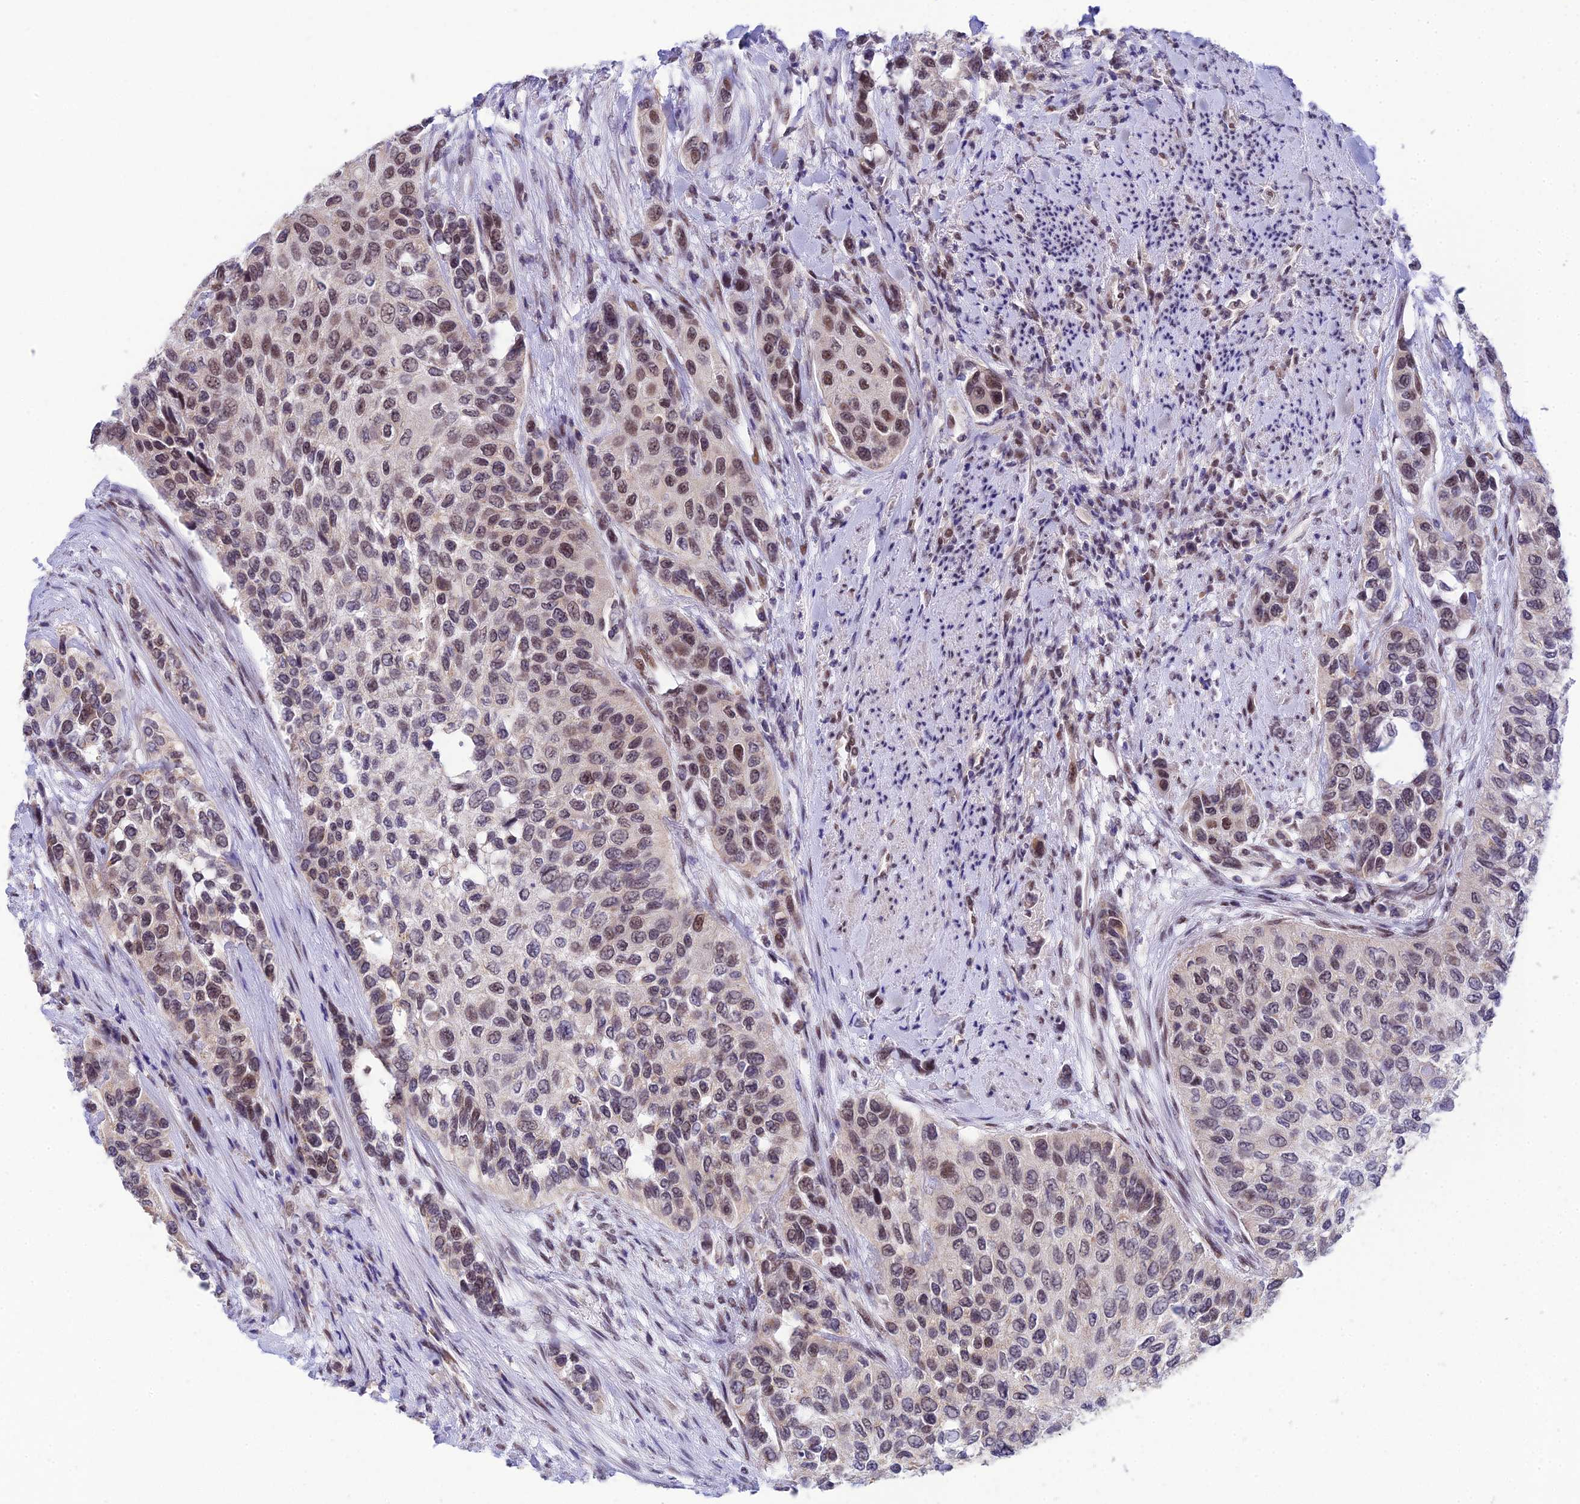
{"staining": {"intensity": "moderate", "quantity": ">75%", "location": "nuclear"}, "tissue": "urothelial cancer", "cell_type": "Tumor cells", "image_type": "cancer", "snomed": [{"axis": "morphology", "description": "Normal tissue, NOS"}, {"axis": "morphology", "description": "Urothelial carcinoma, High grade"}, {"axis": "topography", "description": "Vascular tissue"}, {"axis": "topography", "description": "Urinary bladder"}], "caption": "Immunohistochemical staining of human urothelial carcinoma (high-grade) exhibits medium levels of moderate nuclear protein staining in approximately >75% of tumor cells. (DAB (3,3'-diaminobenzidine) = brown stain, brightfield microscopy at high magnification).", "gene": "C2orf49", "patient": {"sex": "female", "age": 56}}